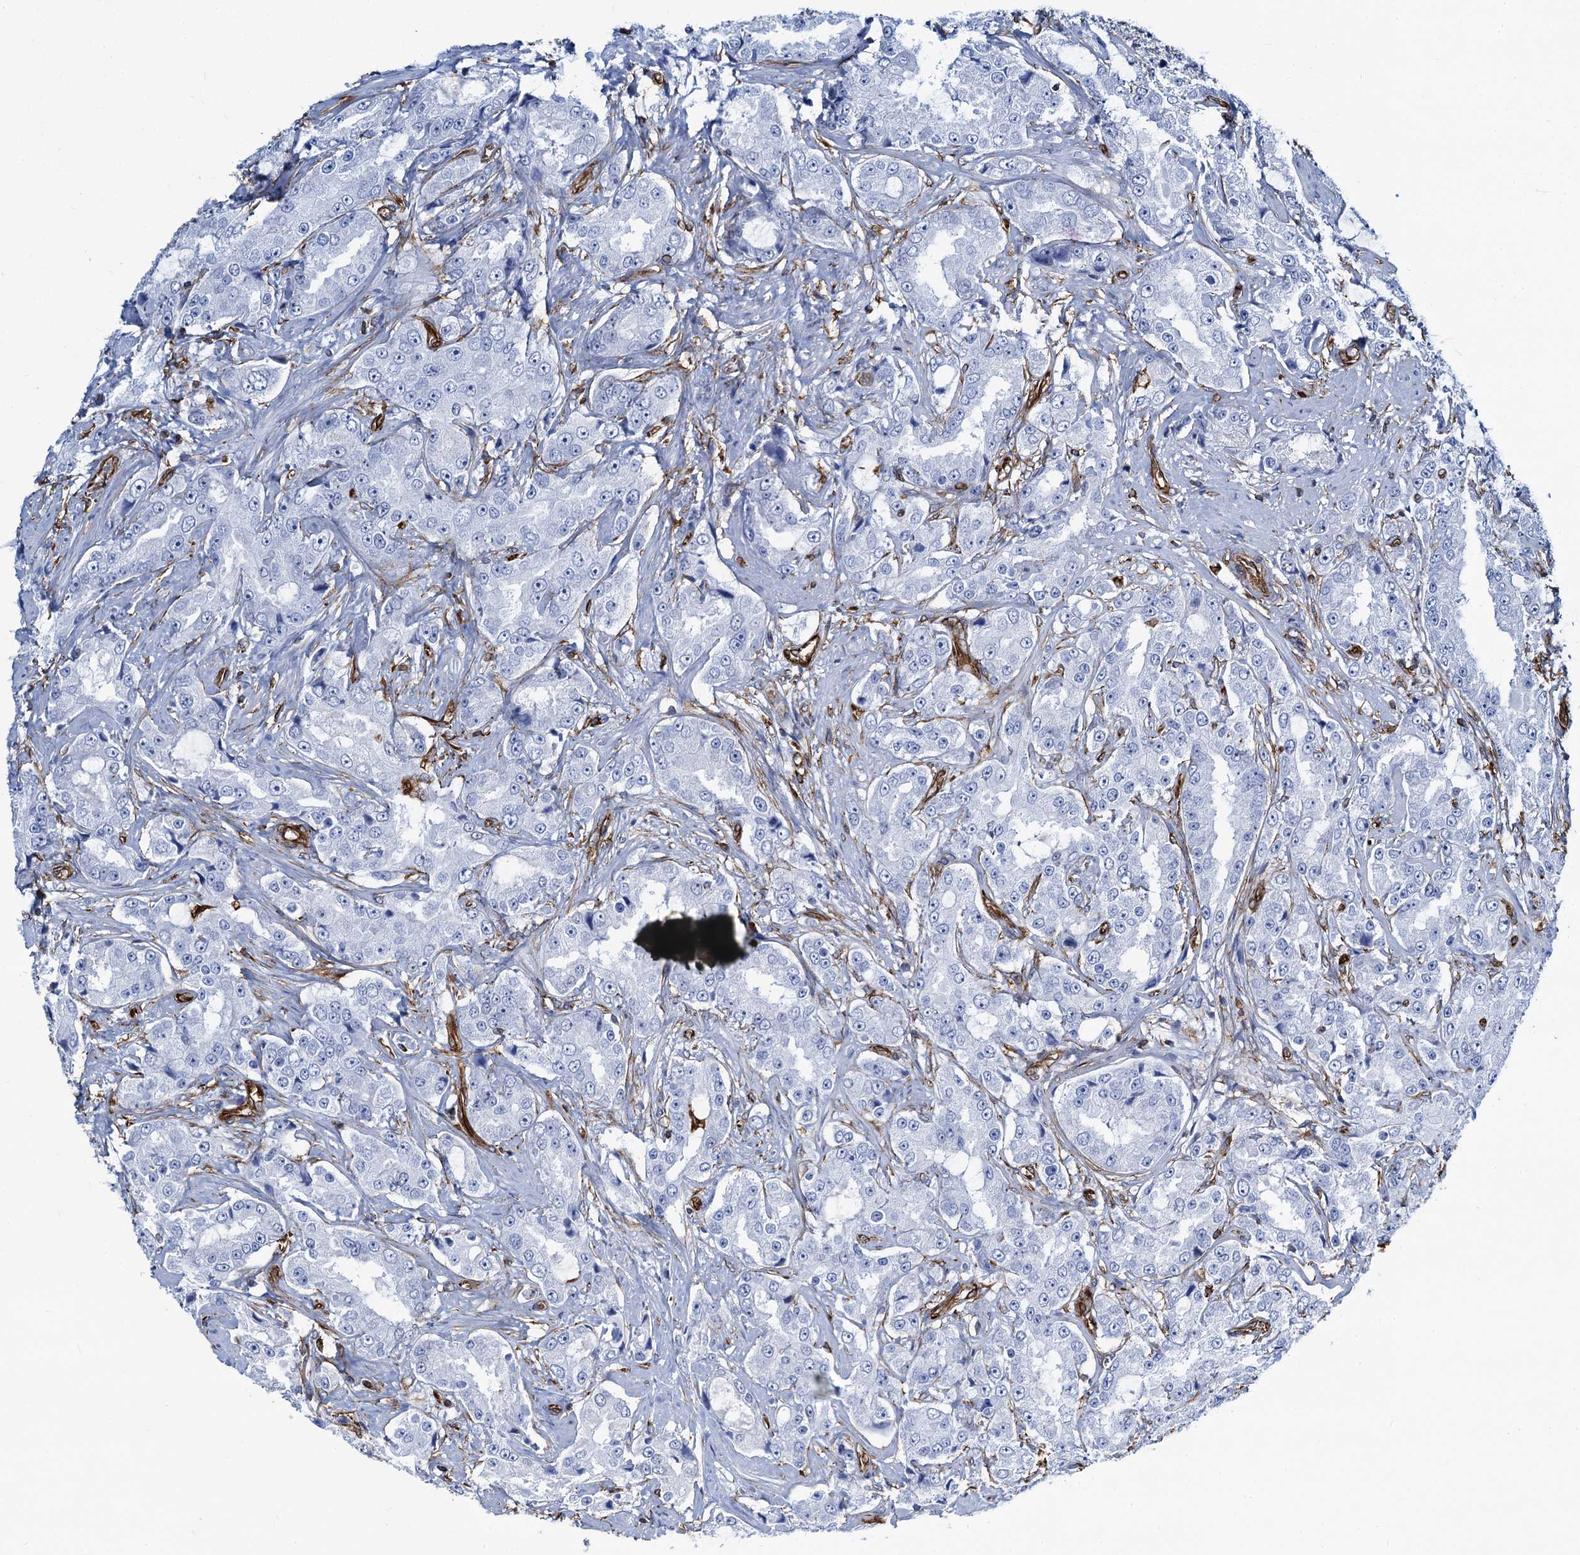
{"staining": {"intensity": "negative", "quantity": "none", "location": "none"}, "tissue": "prostate cancer", "cell_type": "Tumor cells", "image_type": "cancer", "snomed": [{"axis": "morphology", "description": "Adenocarcinoma, High grade"}, {"axis": "topography", "description": "Prostate"}], "caption": "A high-resolution photomicrograph shows immunohistochemistry (IHC) staining of prostate adenocarcinoma (high-grade), which demonstrates no significant expression in tumor cells.", "gene": "PGM2", "patient": {"sex": "male", "age": 73}}